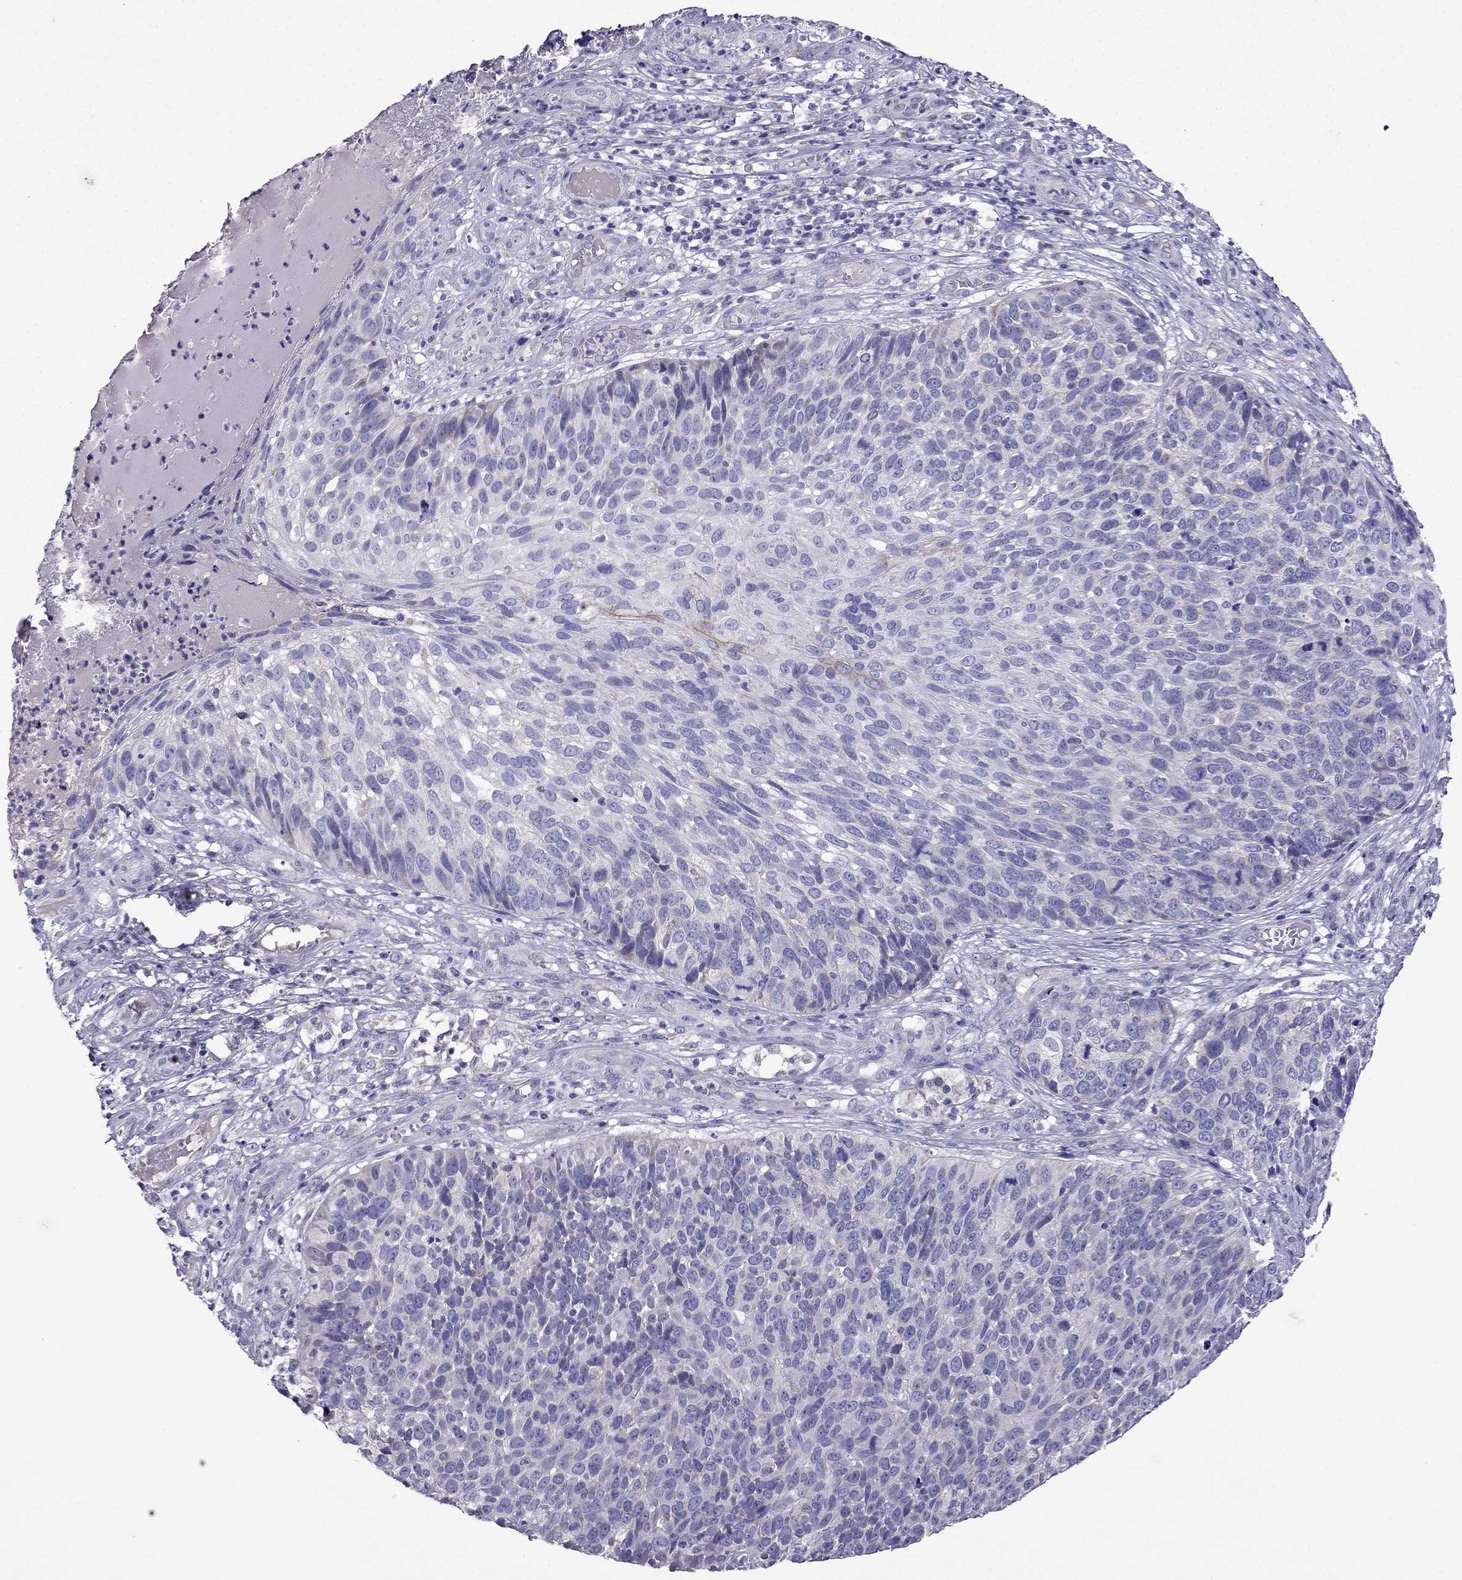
{"staining": {"intensity": "negative", "quantity": "none", "location": "none"}, "tissue": "skin cancer", "cell_type": "Tumor cells", "image_type": "cancer", "snomed": [{"axis": "morphology", "description": "Squamous cell carcinoma, NOS"}, {"axis": "topography", "description": "Skin"}], "caption": "Immunohistochemistry of skin squamous cell carcinoma demonstrates no staining in tumor cells. (Stains: DAB (3,3'-diaminobenzidine) immunohistochemistry (IHC) with hematoxylin counter stain, Microscopy: brightfield microscopy at high magnification).", "gene": "DSC1", "patient": {"sex": "male", "age": 92}}